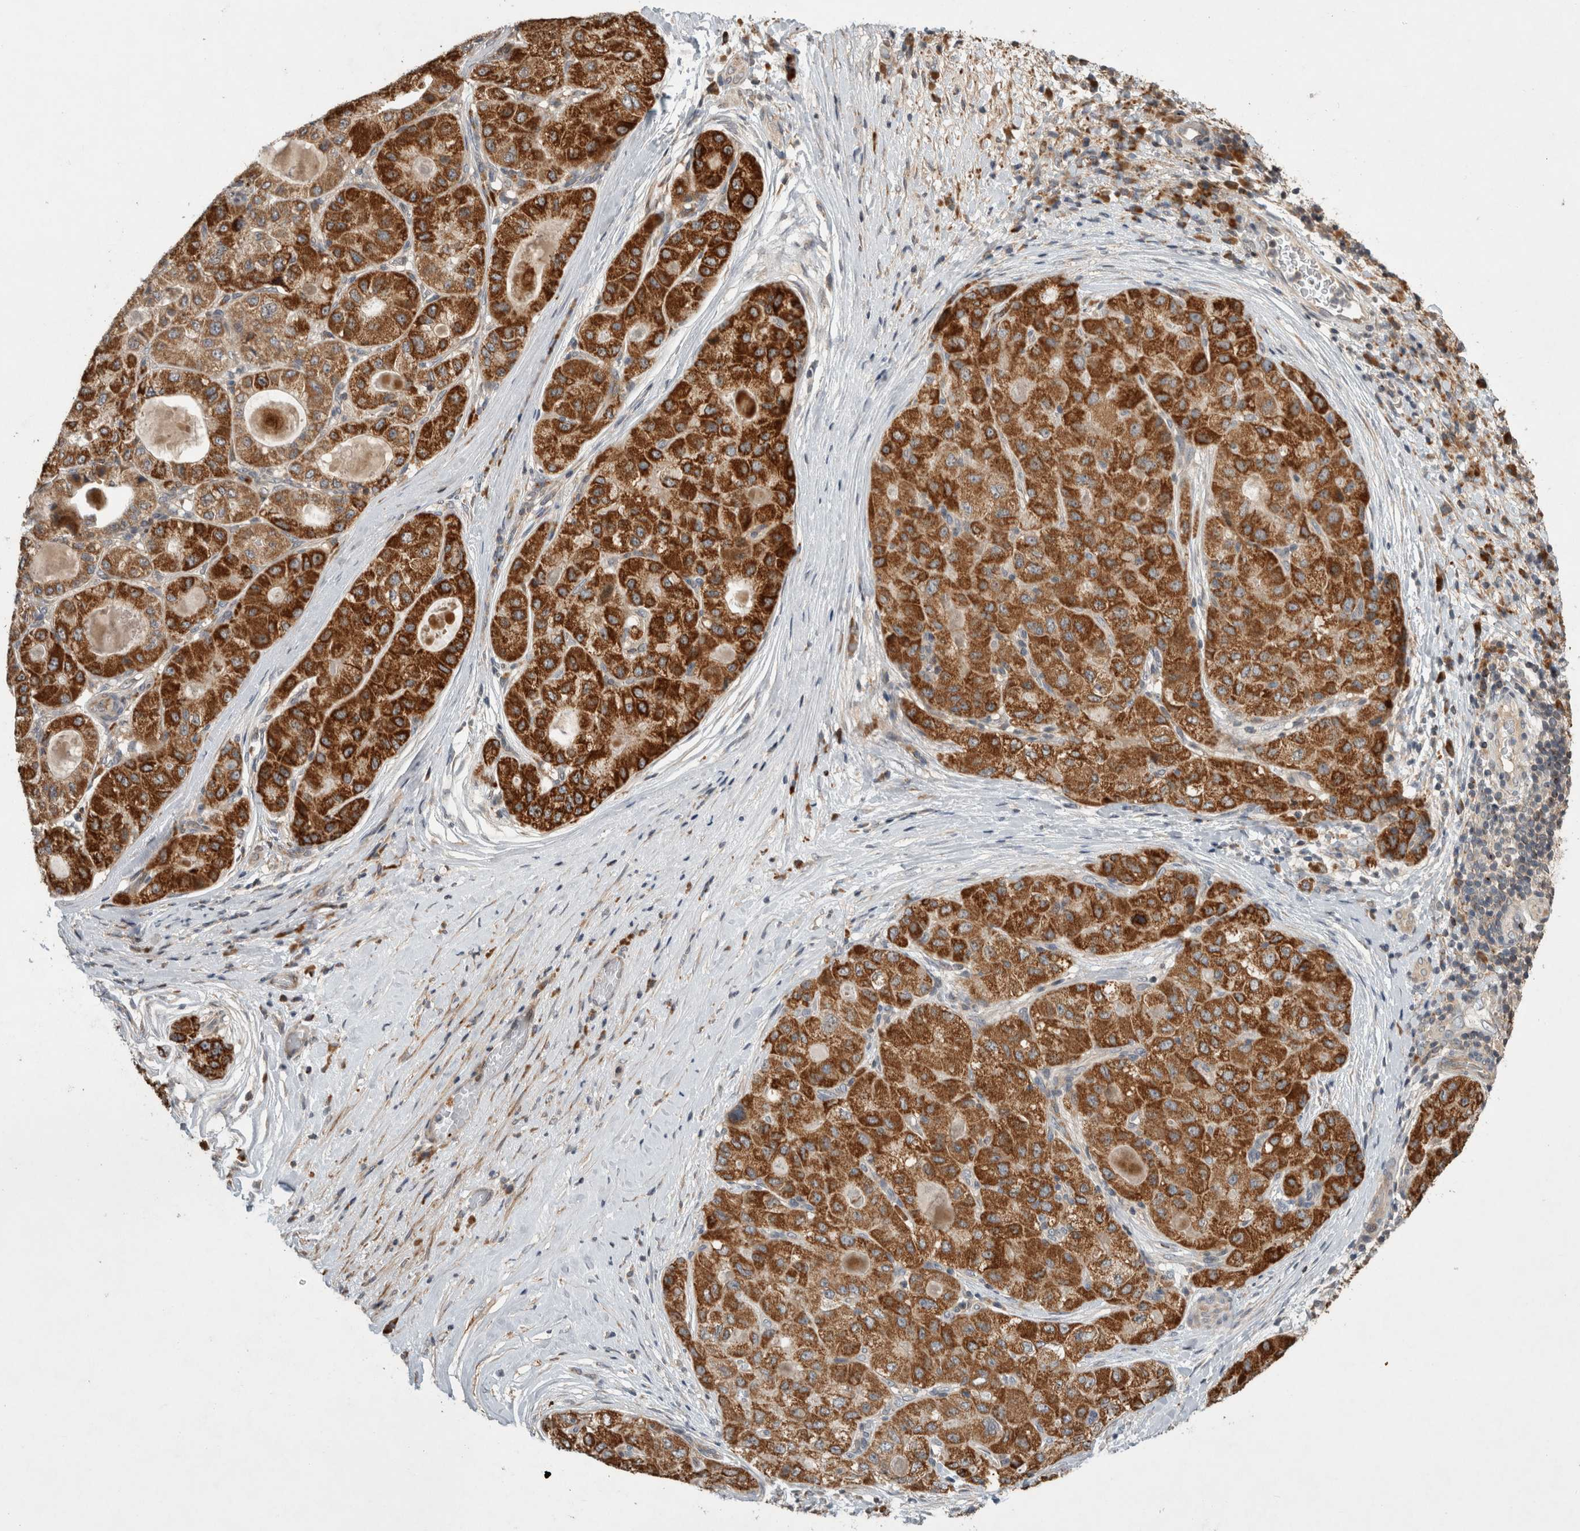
{"staining": {"intensity": "strong", "quantity": ">75%", "location": "cytoplasmic/membranous"}, "tissue": "liver cancer", "cell_type": "Tumor cells", "image_type": "cancer", "snomed": [{"axis": "morphology", "description": "Carcinoma, Hepatocellular, NOS"}, {"axis": "topography", "description": "Liver"}], "caption": "Strong cytoplasmic/membranous staining is appreciated in about >75% of tumor cells in liver cancer (hepatocellular carcinoma).", "gene": "SERAC1", "patient": {"sex": "male", "age": 80}}